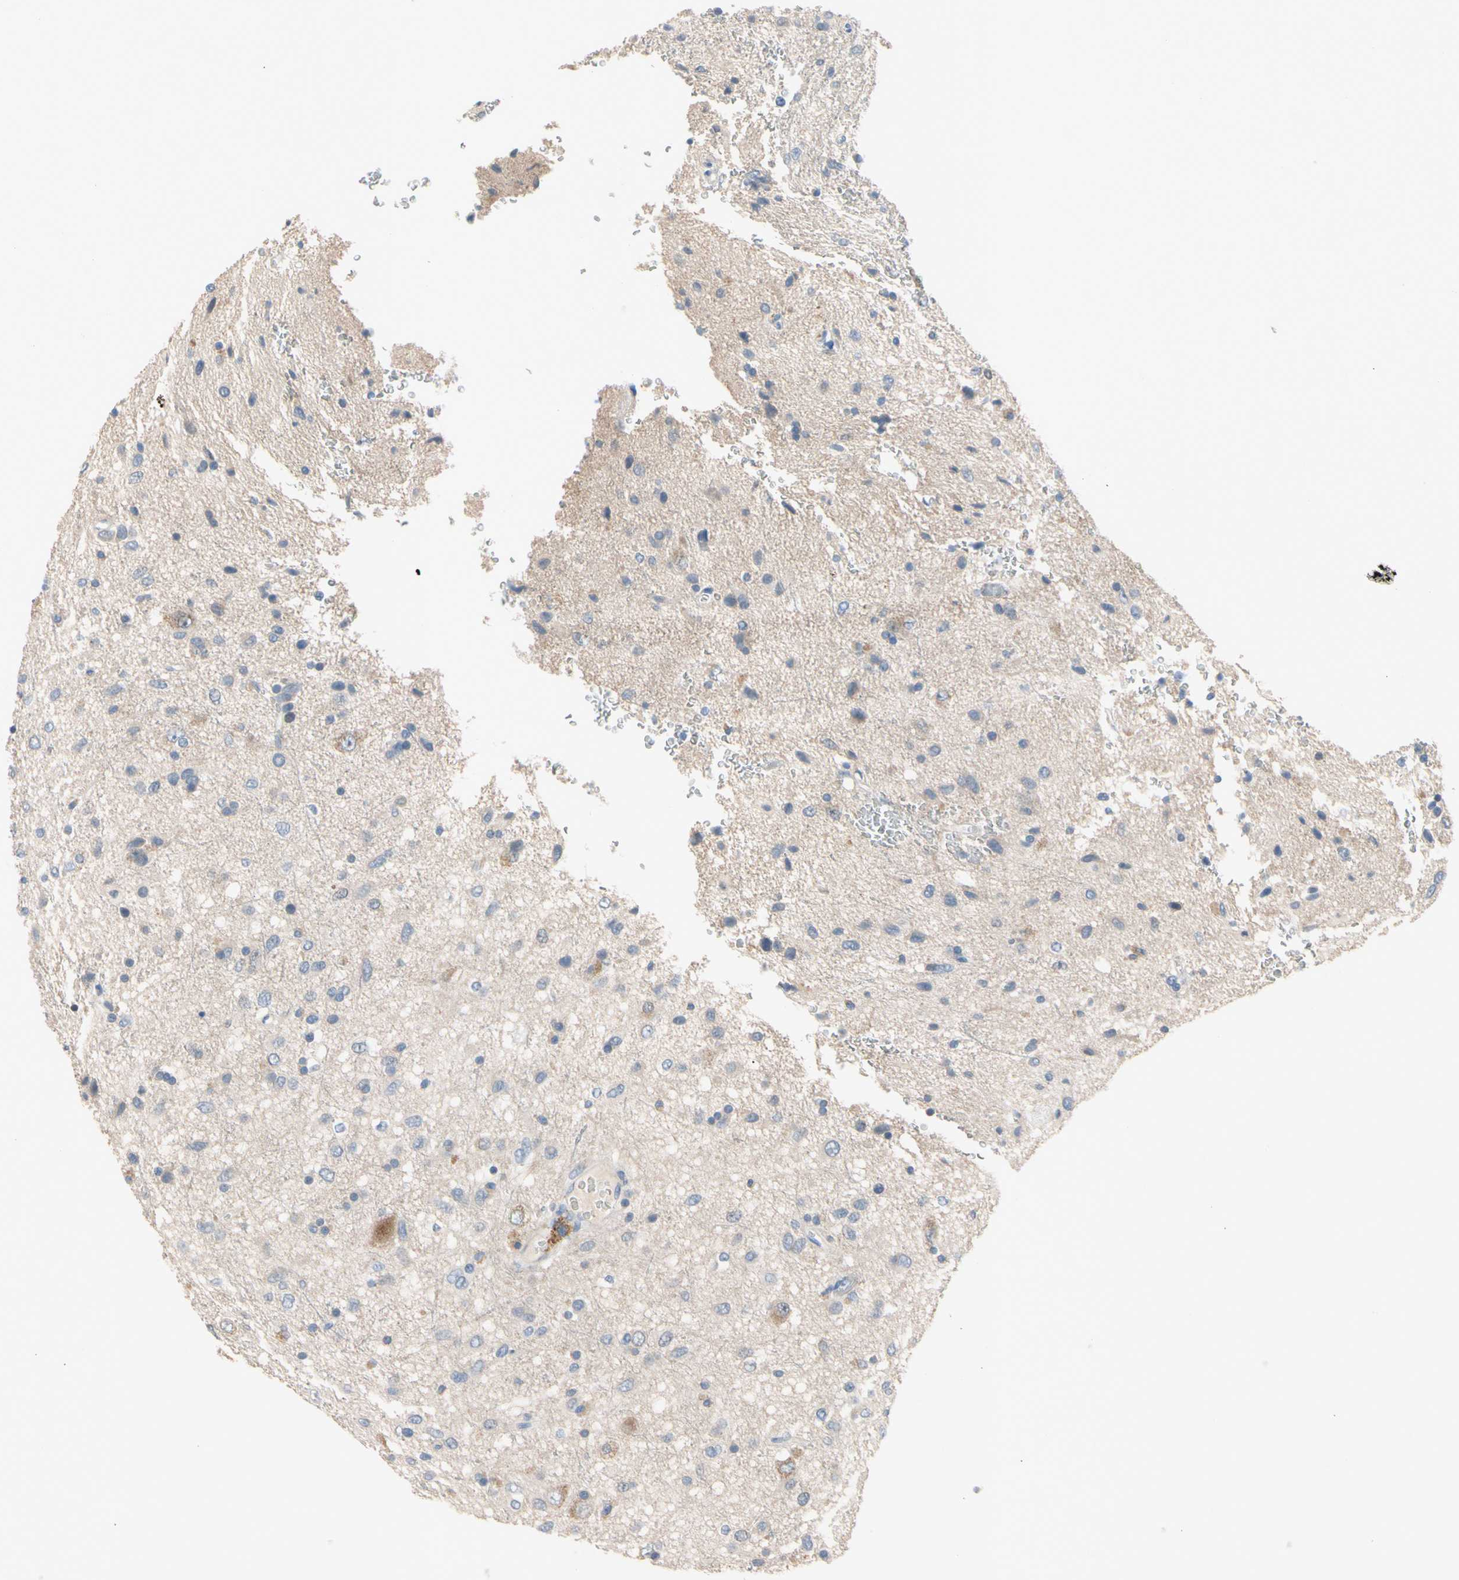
{"staining": {"intensity": "negative", "quantity": "none", "location": "none"}, "tissue": "glioma", "cell_type": "Tumor cells", "image_type": "cancer", "snomed": [{"axis": "morphology", "description": "Glioma, malignant, Low grade"}, {"axis": "topography", "description": "Brain"}], "caption": "Tumor cells show no significant expression in glioma.", "gene": "MARK1", "patient": {"sex": "male", "age": 77}}